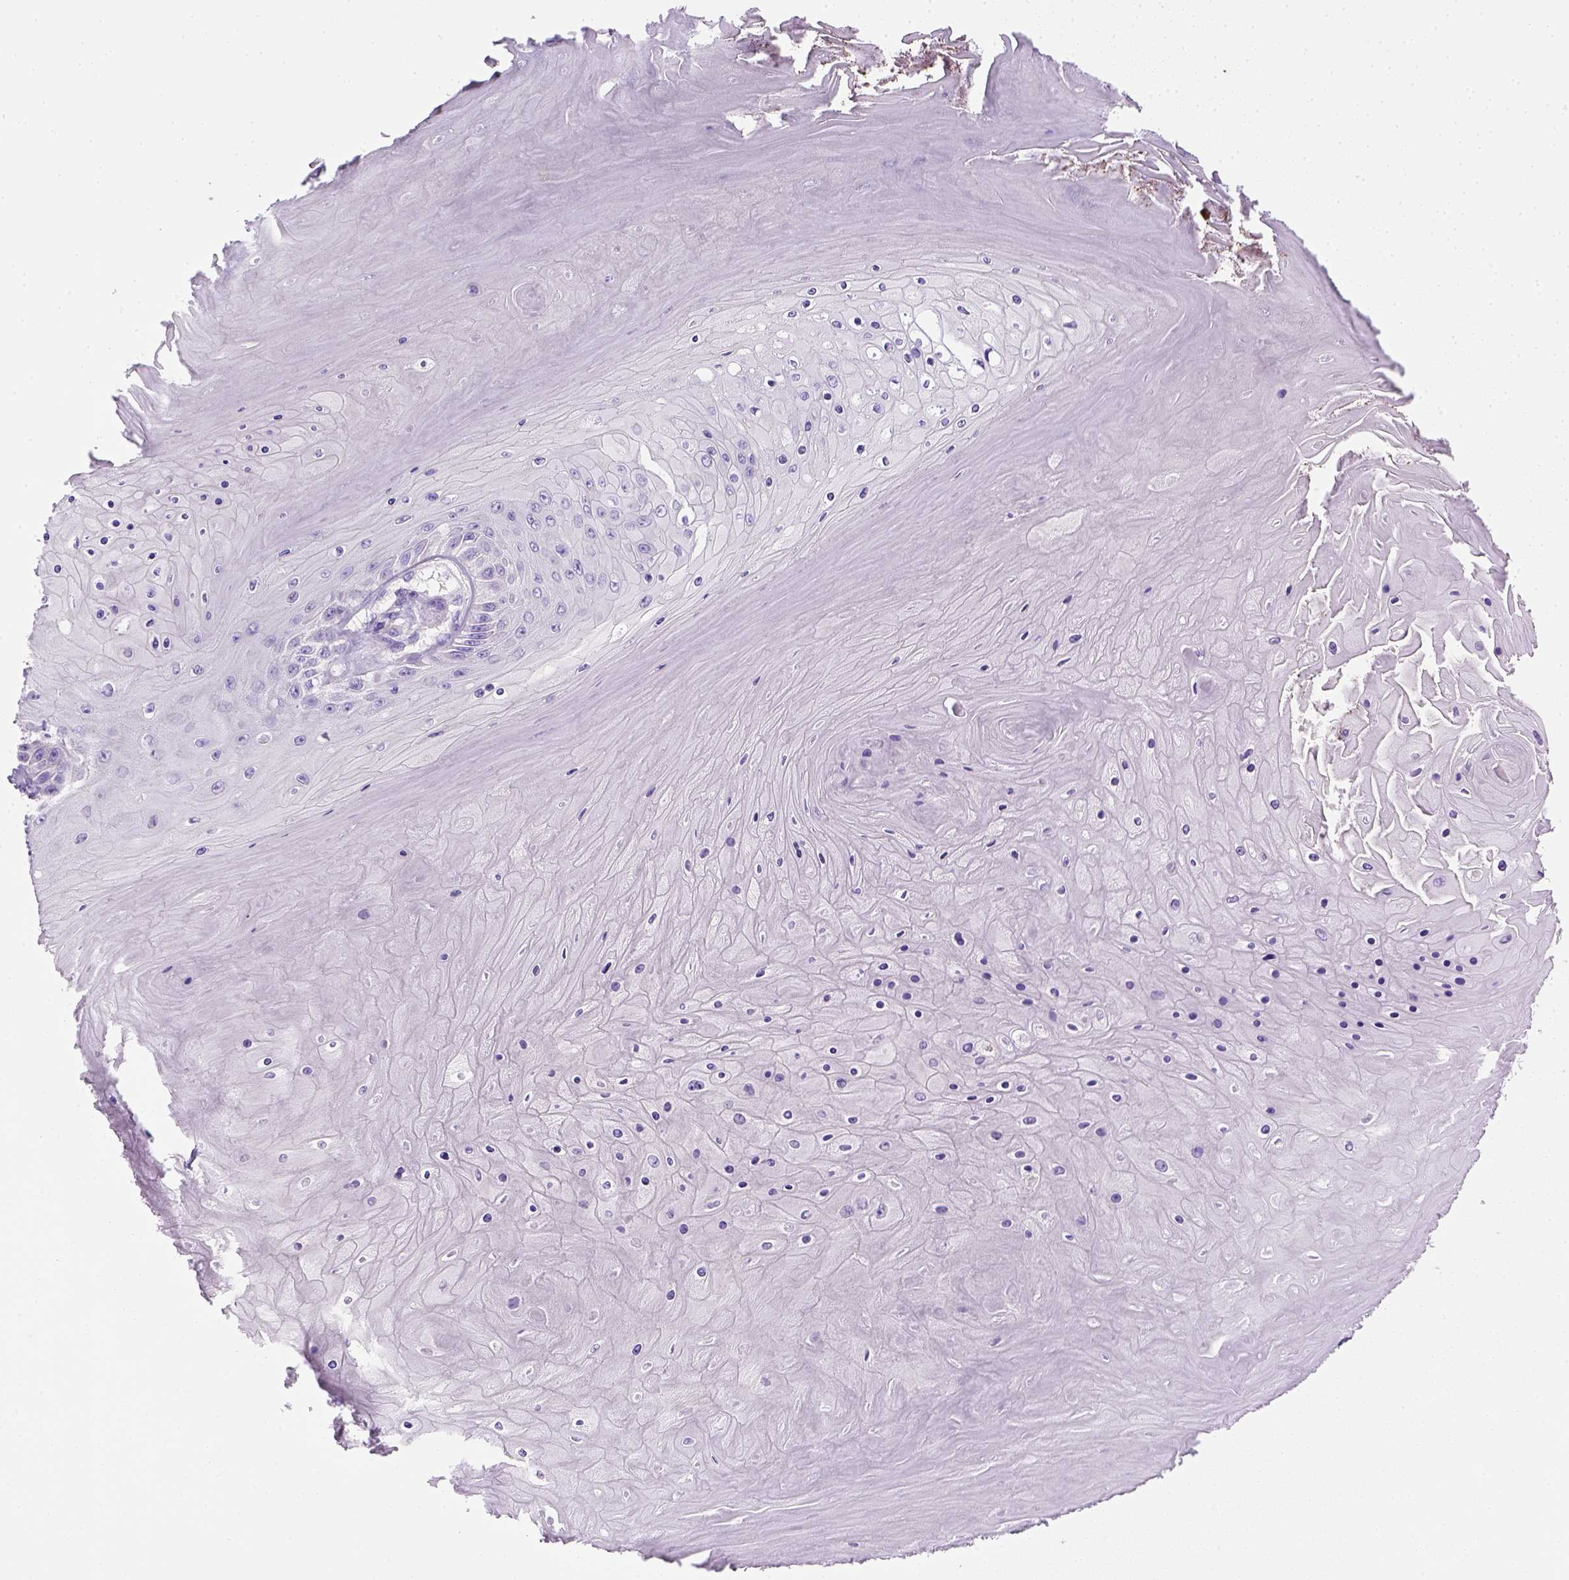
{"staining": {"intensity": "negative", "quantity": "none", "location": "none"}, "tissue": "skin cancer", "cell_type": "Tumor cells", "image_type": "cancer", "snomed": [{"axis": "morphology", "description": "Squamous cell carcinoma, NOS"}, {"axis": "topography", "description": "Skin"}], "caption": "This is a micrograph of immunohistochemistry (IHC) staining of skin cancer (squamous cell carcinoma), which shows no positivity in tumor cells.", "gene": "KRT71", "patient": {"sex": "male", "age": 62}}